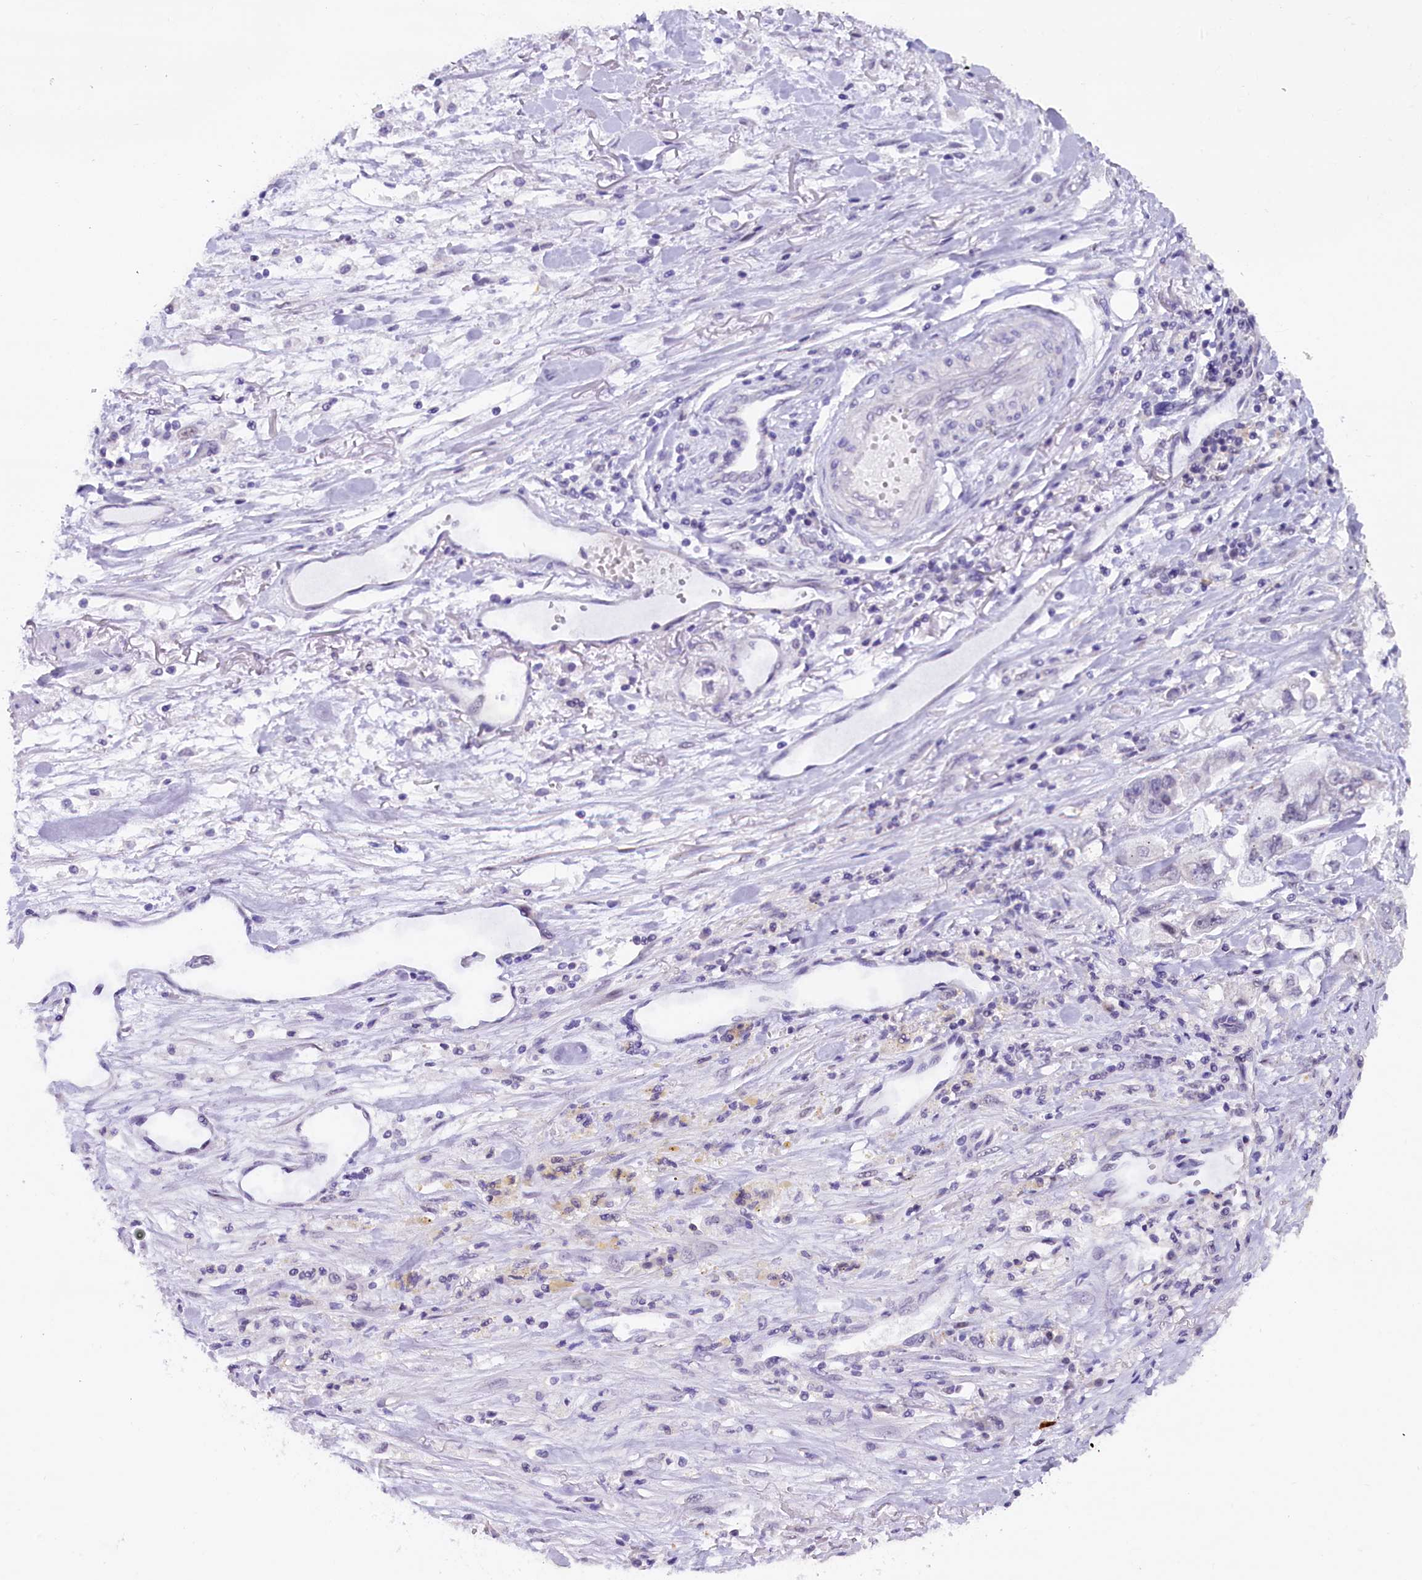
{"staining": {"intensity": "negative", "quantity": "none", "location": "none"}, "tissue": "stomach cancer", "cell_type": "Tumor cells", "image_type": "cancer", "snomed": [{"axis": "morphology", "description": "Adenocarcinoma, NOS"}, {"axis": "topography", "description": "Stomach"}], "caption": "Stomach adenocarcinoma was stained to show a protein in brown. There is no significant positivity in tumor cells. The staining was performed using DAB (3,3'-diaminobenzidine) to visualize the protein expression in brown, while the nuclei were stained in blue with hematoxylin (Magnification: 20x).", "gene": "IQCN", "patient": {"sex": "male", "age": 62}}